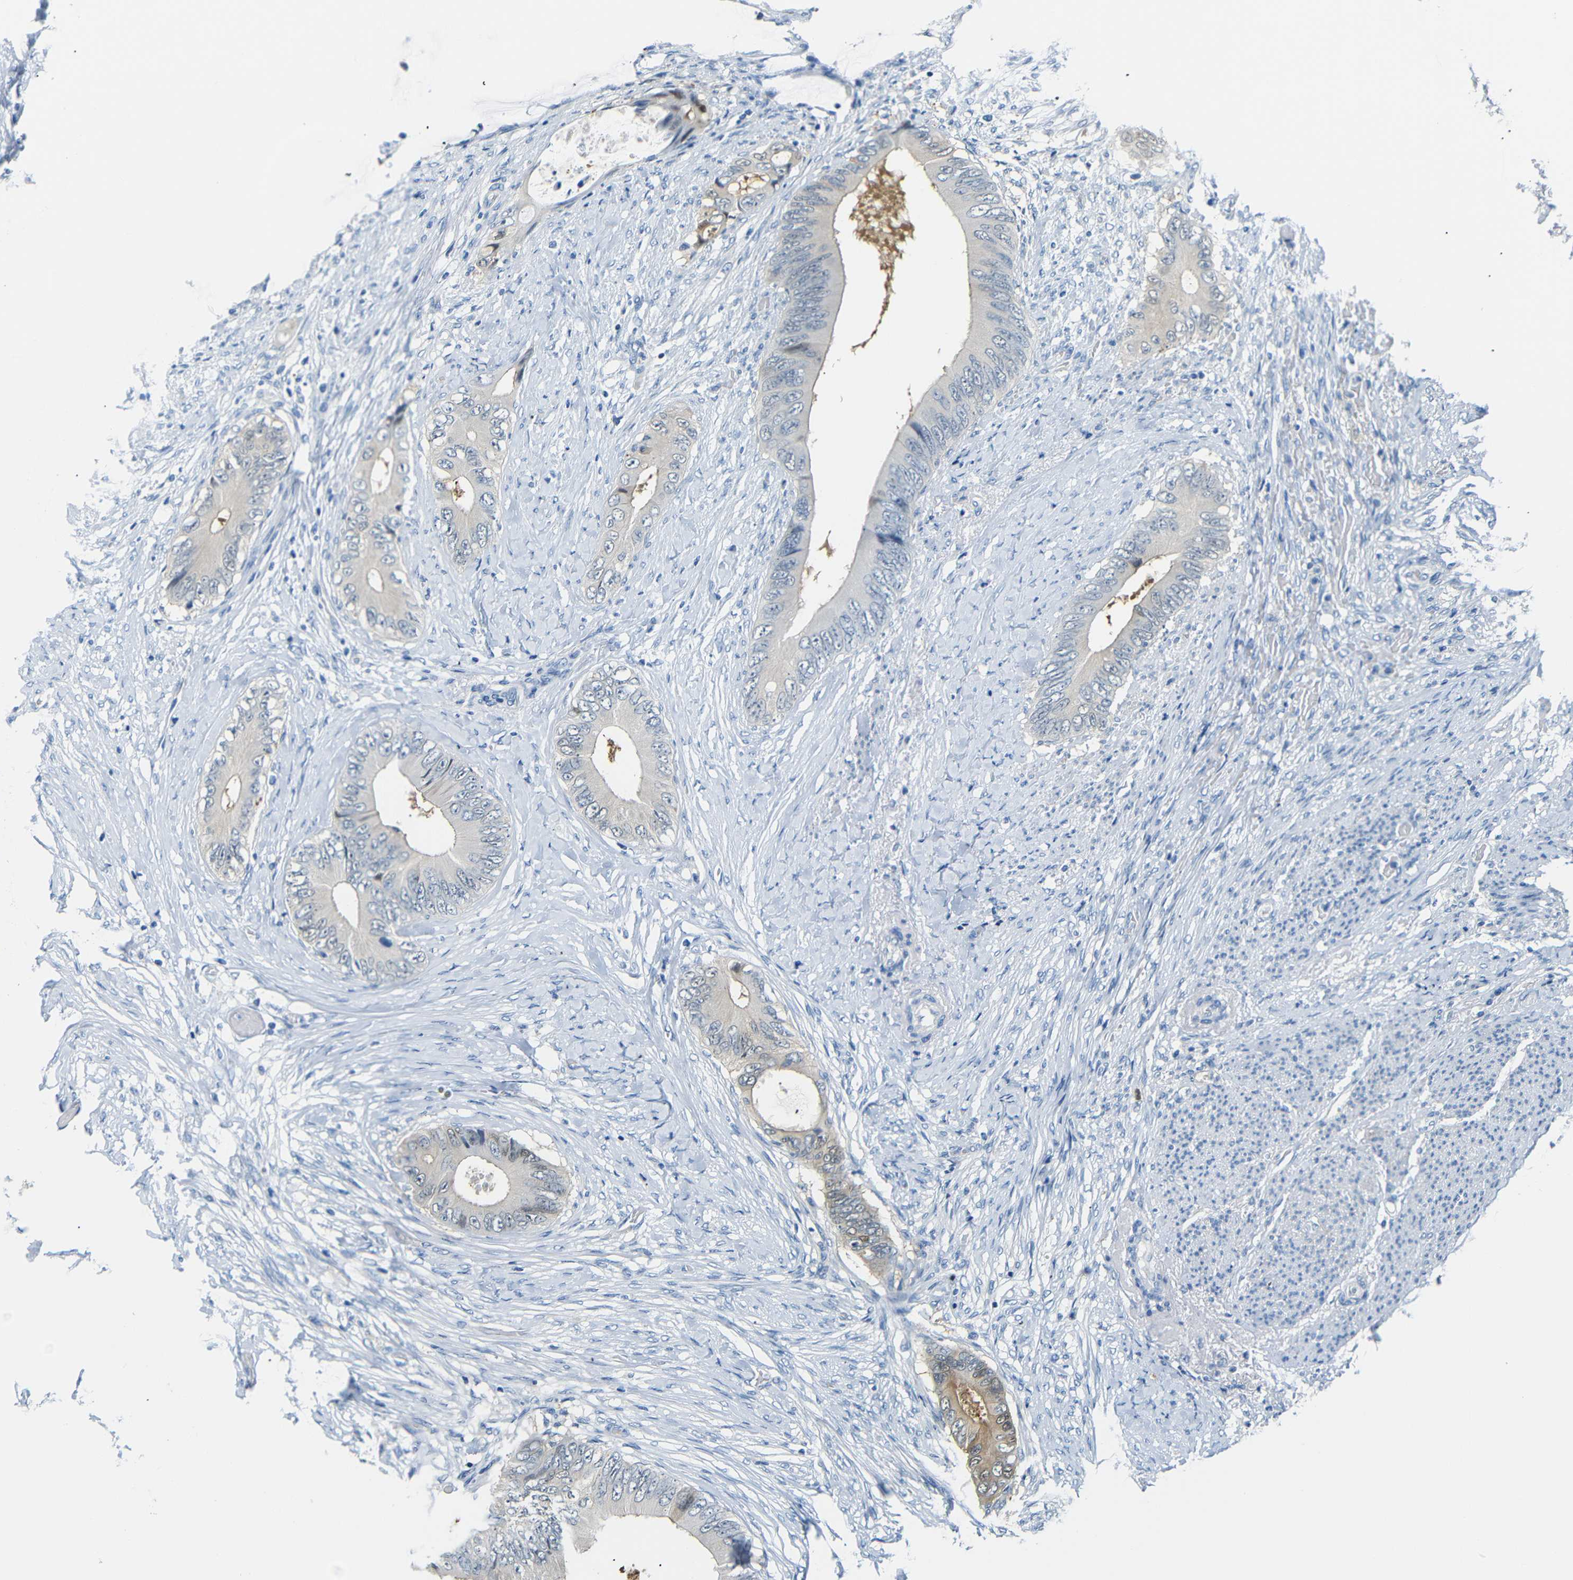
{"staining": {"intensity": "moderate", "quantity": "<25%", "location": "cytoplasmic/membranous"}, "tissue": "colorectal cancer", "cell_type": "Tumor cells", "image_type": "cancer", "snomed": [{"axis": "morphology", "description": "Normal tissue, NOS"}, {"axis": "morphology", "description": "Adenocarcinoma, NOS"}, {"axis": "topography", "description": "Rectum"}, {"axis": "topography", "description": "Peripheral nerve tissue"}], "caption": "IHC histopathology image of human colorectal cancer (adenocarcinoma) stained for a protein (brown), which shows low levels of moderate cytoplasmic/membranous staining in approximately <25% of tumor cells.", "gene": "SFN", "patient": {"sex": "female", "age": 77}}